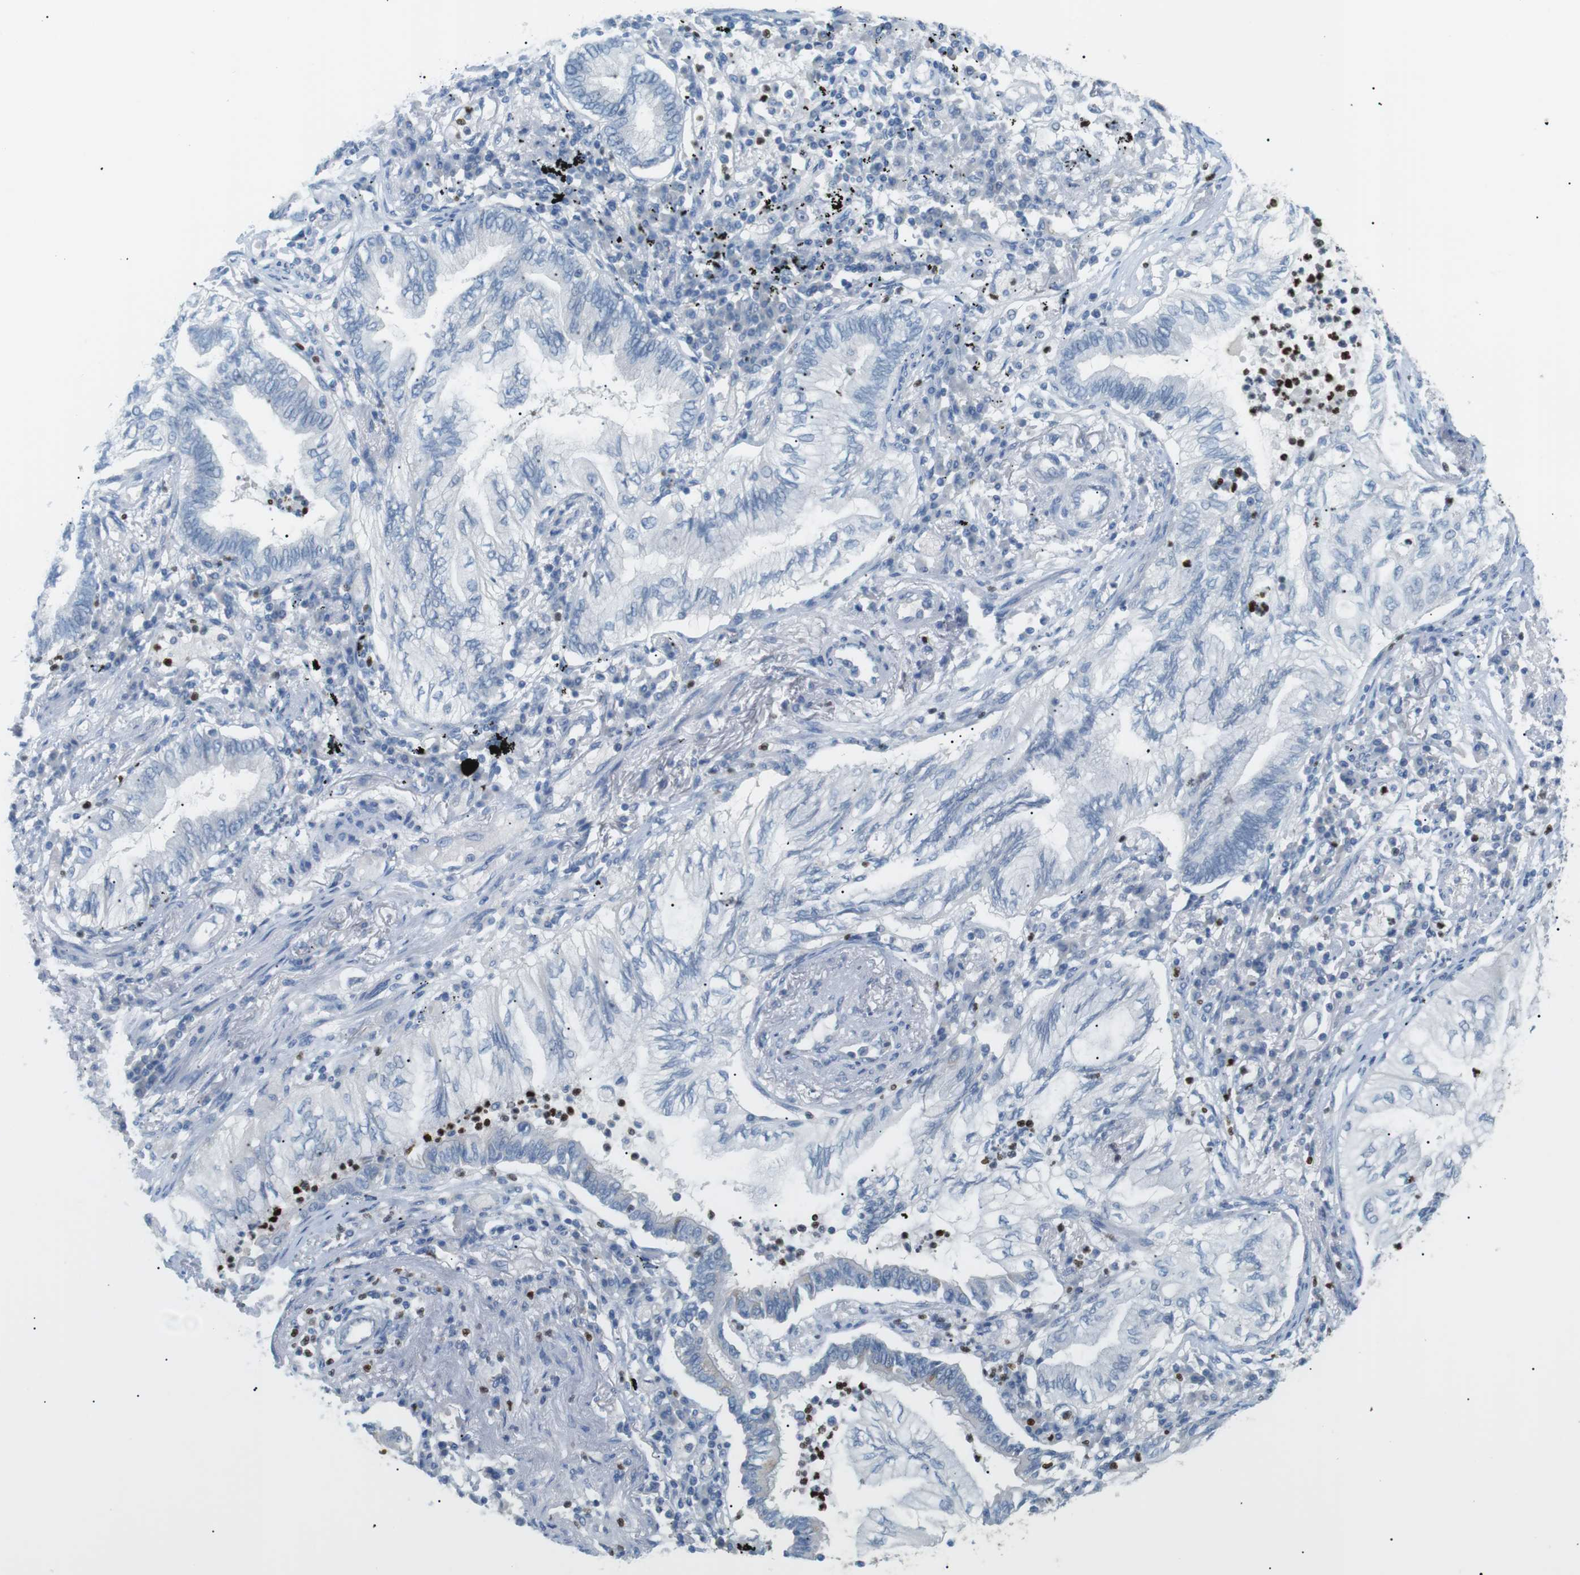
{"staining": {"intensity": "negative", "quantity": "none", "location": "none"}, "tissue": "lung cancer", "cell_type": "Tumor cells", "image_type": "cancer", "snomed": [{"axis": "morphology", "description": "Normal tissue, NOS"}, {"axis": "morphology", "description": "Adenocarcinoma, NOS"}, {"axis": "topography", "description": "Bronchus"}, {"axis": "topography", "description": "Lung"}], "caption": "High magnification brightfield microscopy of adenocarcinoma (lung) stained with DAB (brown) and counterstained with hematoxylin (blue): tumor cells show no significant expression.", "gene": "CDH26", "patient": {"sex": "female", "age": 70}}